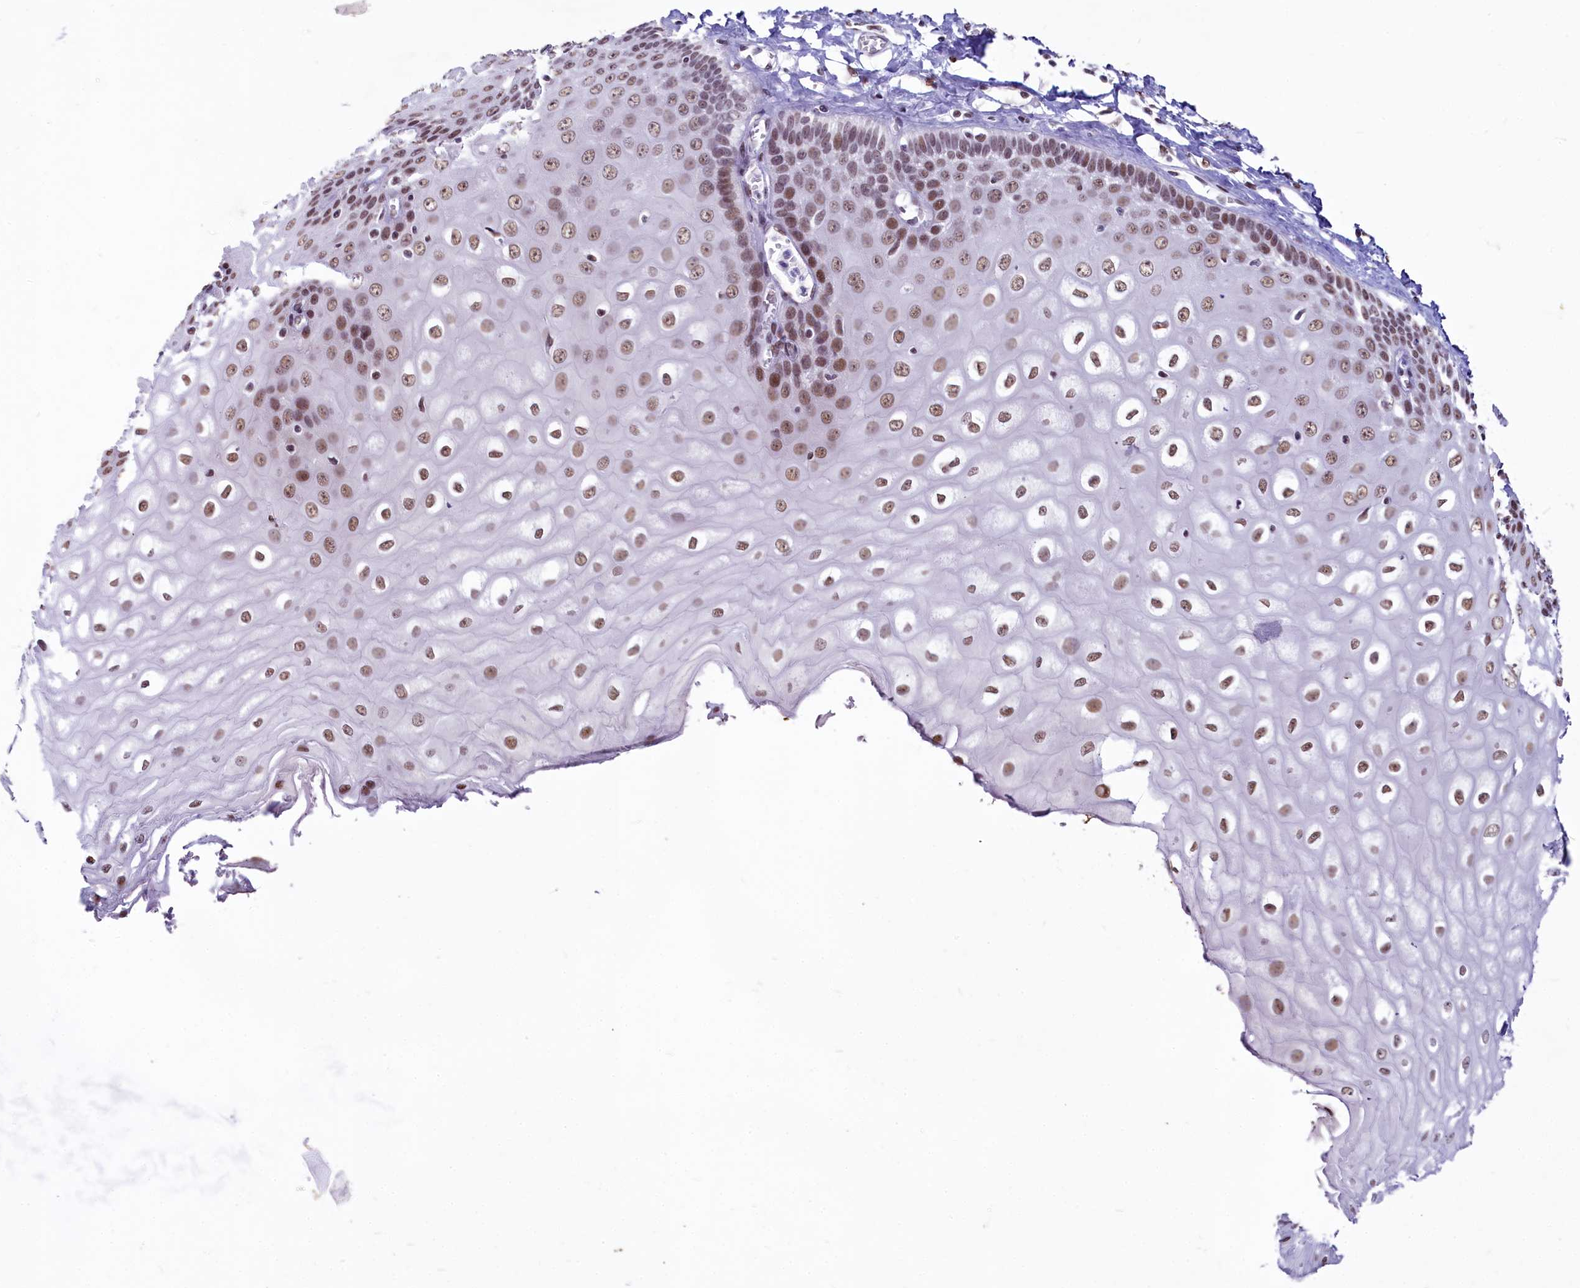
{"staining": {"intensity": "moderate", "quantity": "25%-75%", "location": "nuclear"}, "tissue": "esophagus", "cell_type": "Squamous epithelial cells", "image_type": "normal", "snomed": [{"axis": "morphology", "description": "Normal tissue, NOS"}, {"axis": "topography", "description": "Esophagus"}], "caption": "Moderate nuclear positivity for a protein is identified in about 25%-75% of squamous epithelial cells of normal esophagus using immunohistochemistry.", "gene": "PARPBP", "patient": {"sex": "male", "age": 60}}